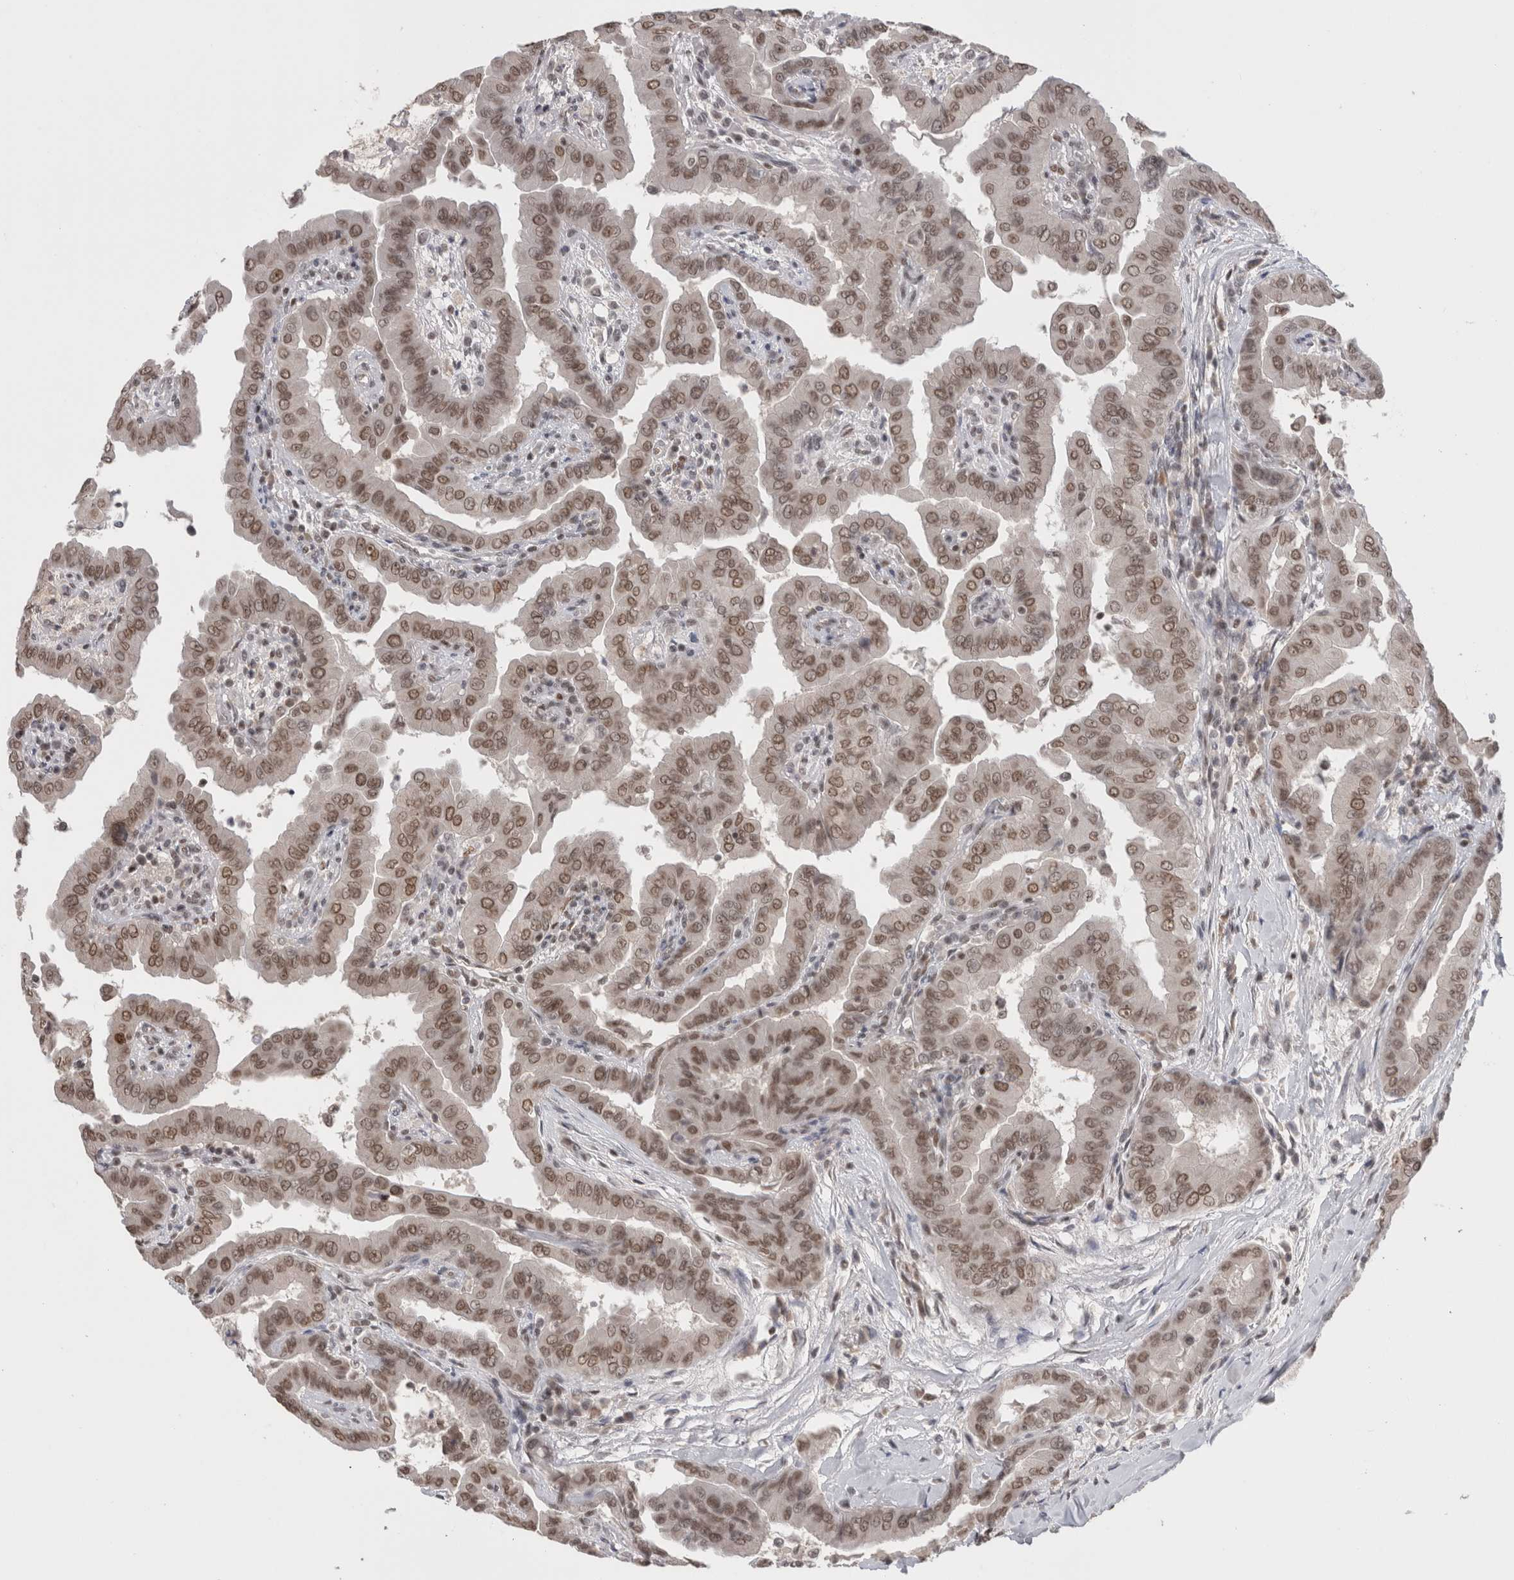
{"staining": {"intensity": "moderate", "quantity": ">75%", "location": "nuclear"}, "tissue": "thyroid cancer", "cell_type": "Tumor cells", "image_type": "cancer", "snomed": [{"axis": "morphology", "description": "Papillary adenocarcinoma, NOS"}, {"axis": "topography", "description": "Thyroid gland"}], "caption": "This is a micrograph of immunohistochemistry staining of thyroid cancer (papillary adenocarcinoma), which shows moderate staining in the nuclear of tumor cells.", "gene": "DAXX", "patient": {"sex": "male", "age": 33}}